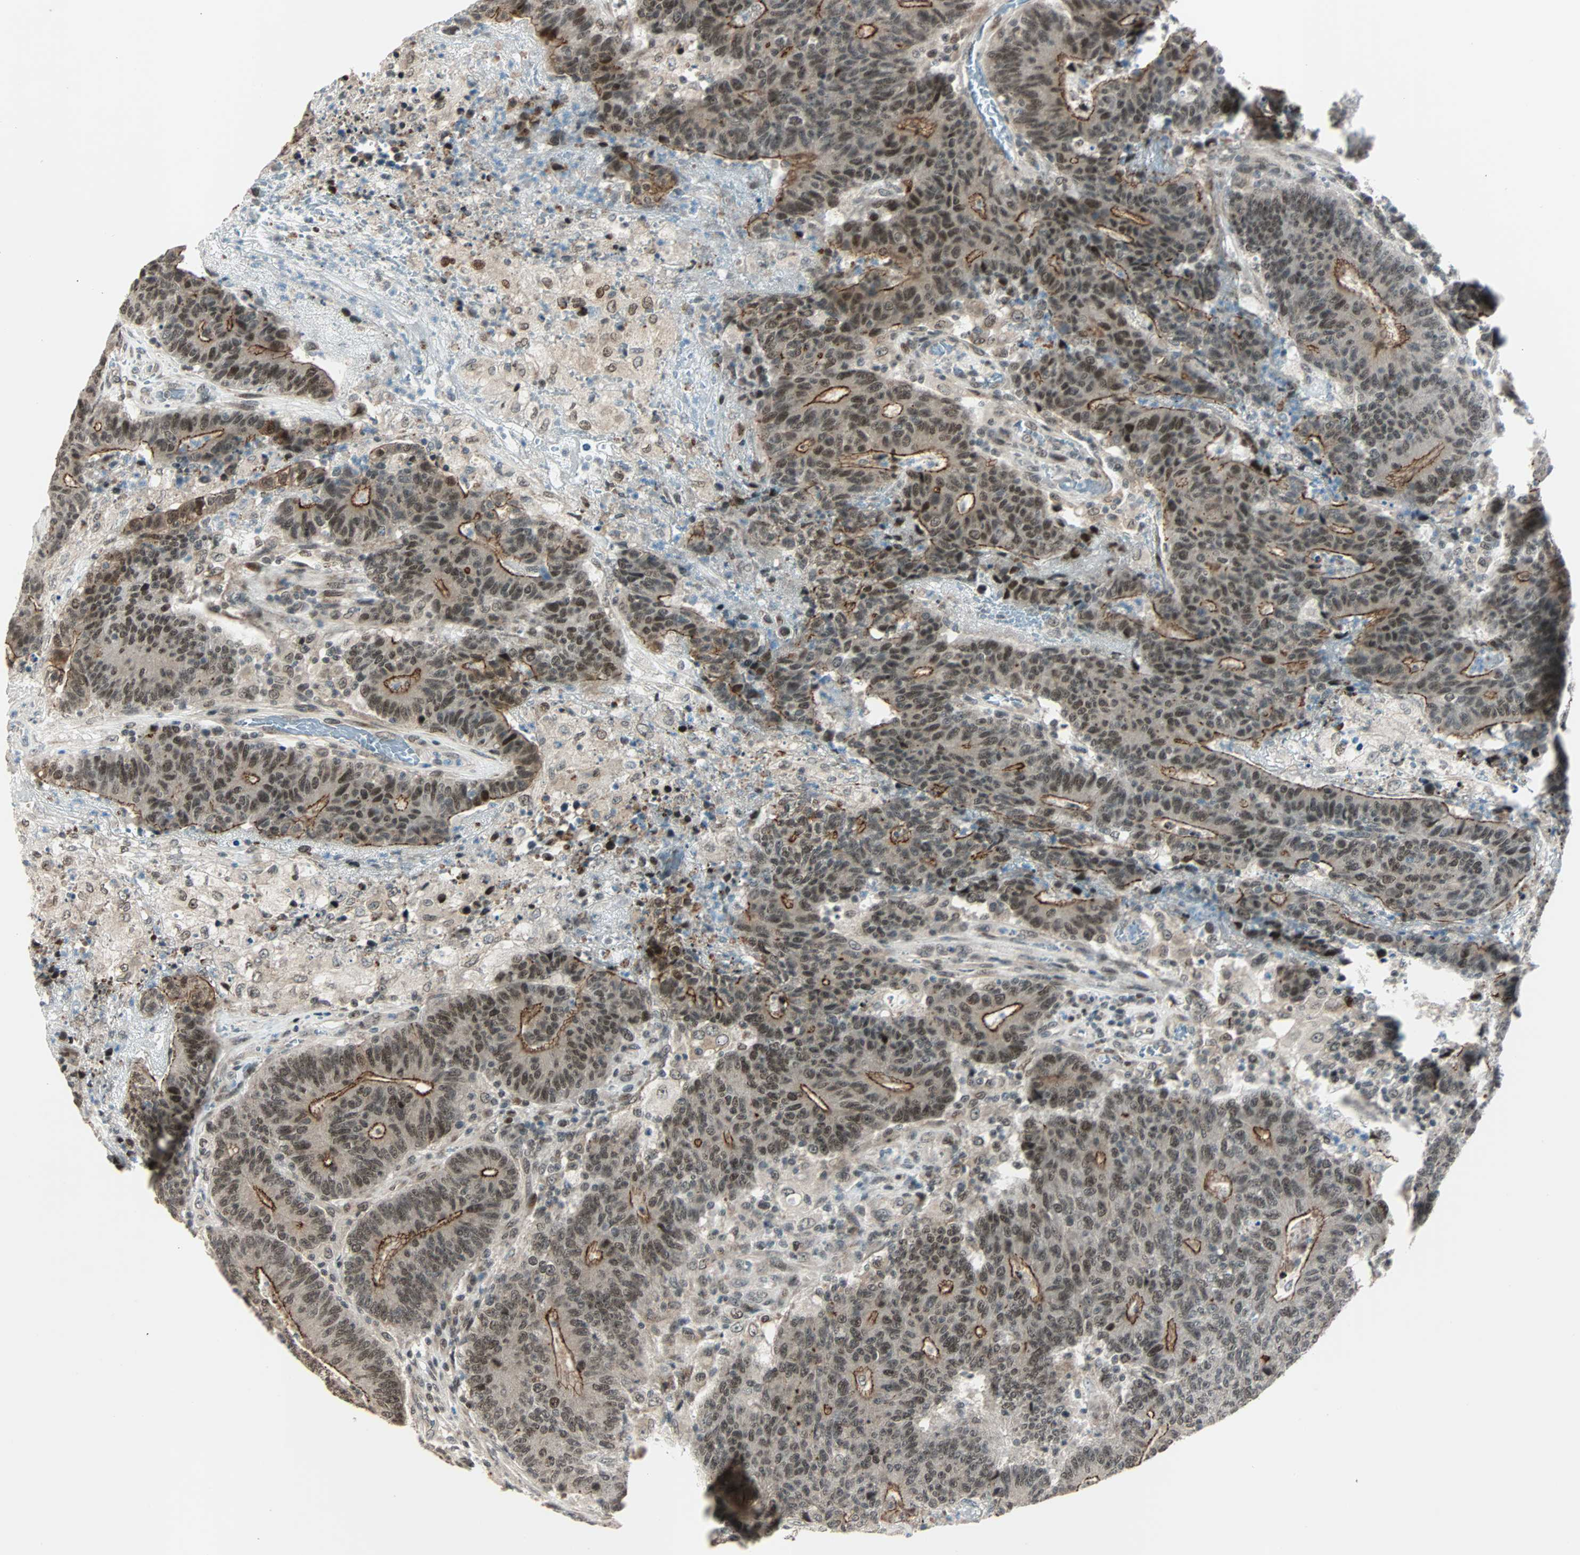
{"staining": {"intensity": "moderate", "quantity": "25%-75%", "location": "cytoplasmic/membranous,nuclear"}, "tissue": "colorectal cancer", "cell_type": "Tumor cells", "image_type": "cancer", "snomed": [{"axis": "morphology", "description": "Normal tissue, NOS"}, {"axis": "morphology", "description": "Adenocarcinoma, NOS"}, {"axis": "topography", "description": "Colon"}], "caption": "Immunohistochemistry (IHC) (DAB (3,3'-diaminobenzidine)) staining of colorectal cancer demonstrates moderate cytoplasmic/membranous and nuclear protein expression in approximately 25%-75% of tumor cells.", "gene": "CBX4", "patient": {"sex": "female", "age": 75}}